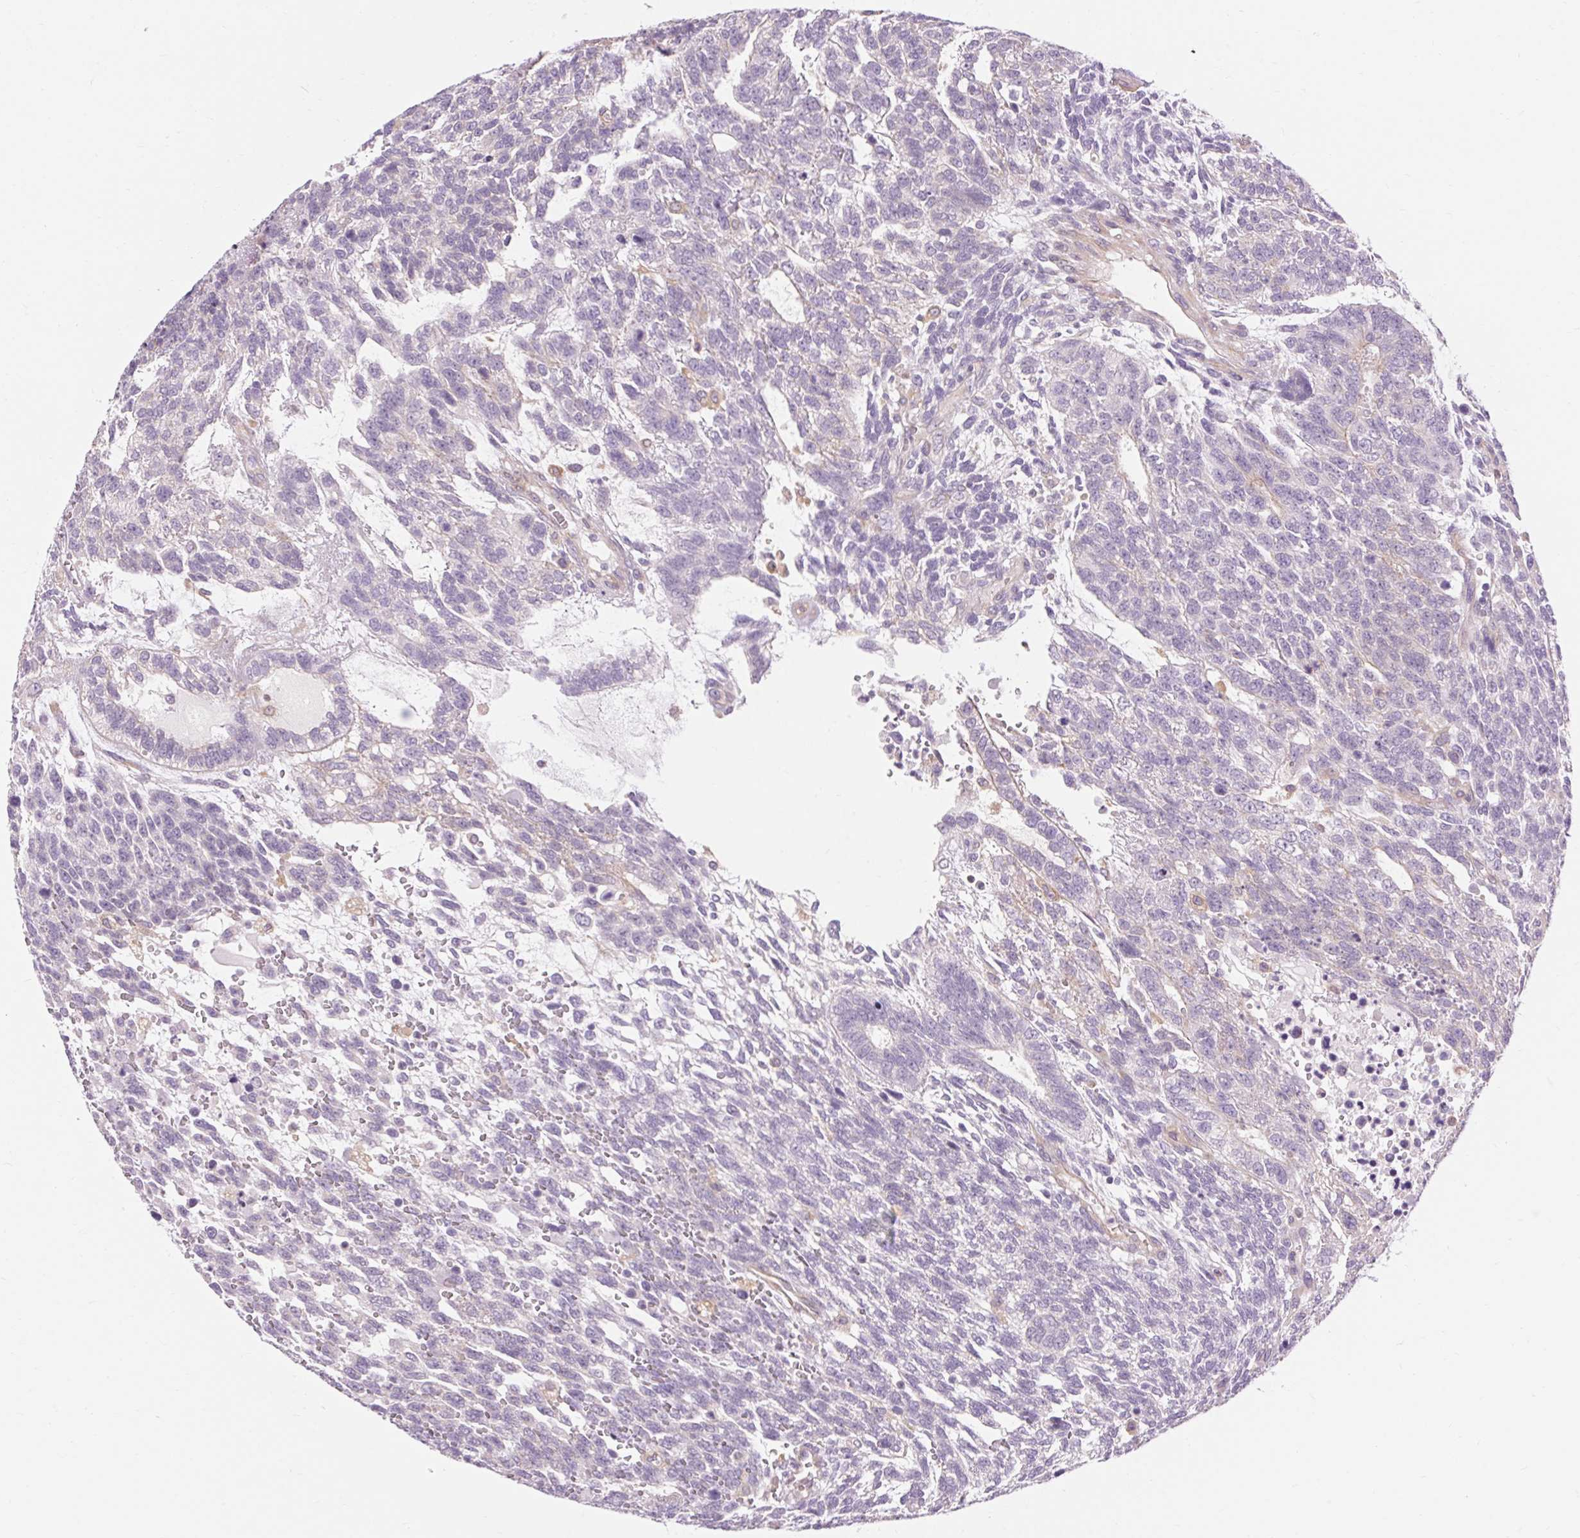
{"staining": {"intensity": "negative", "quantity": "none", "location": "none"}, "tissue": "testis cancer", "cell_type": "Tumor cells", "image_type": "cancer", "snomed": [{"axis": "morphology", "description": "Carcinoma, Embryonal, NOS"}, {"axis": "topography", "description": "Testis"}], "caption": "Tumor cells are negative for brown protein staining in embryonal carcinoma (testis).", "gene": "TM6SF1", "patient": {"sex": "male", "age": 23}}